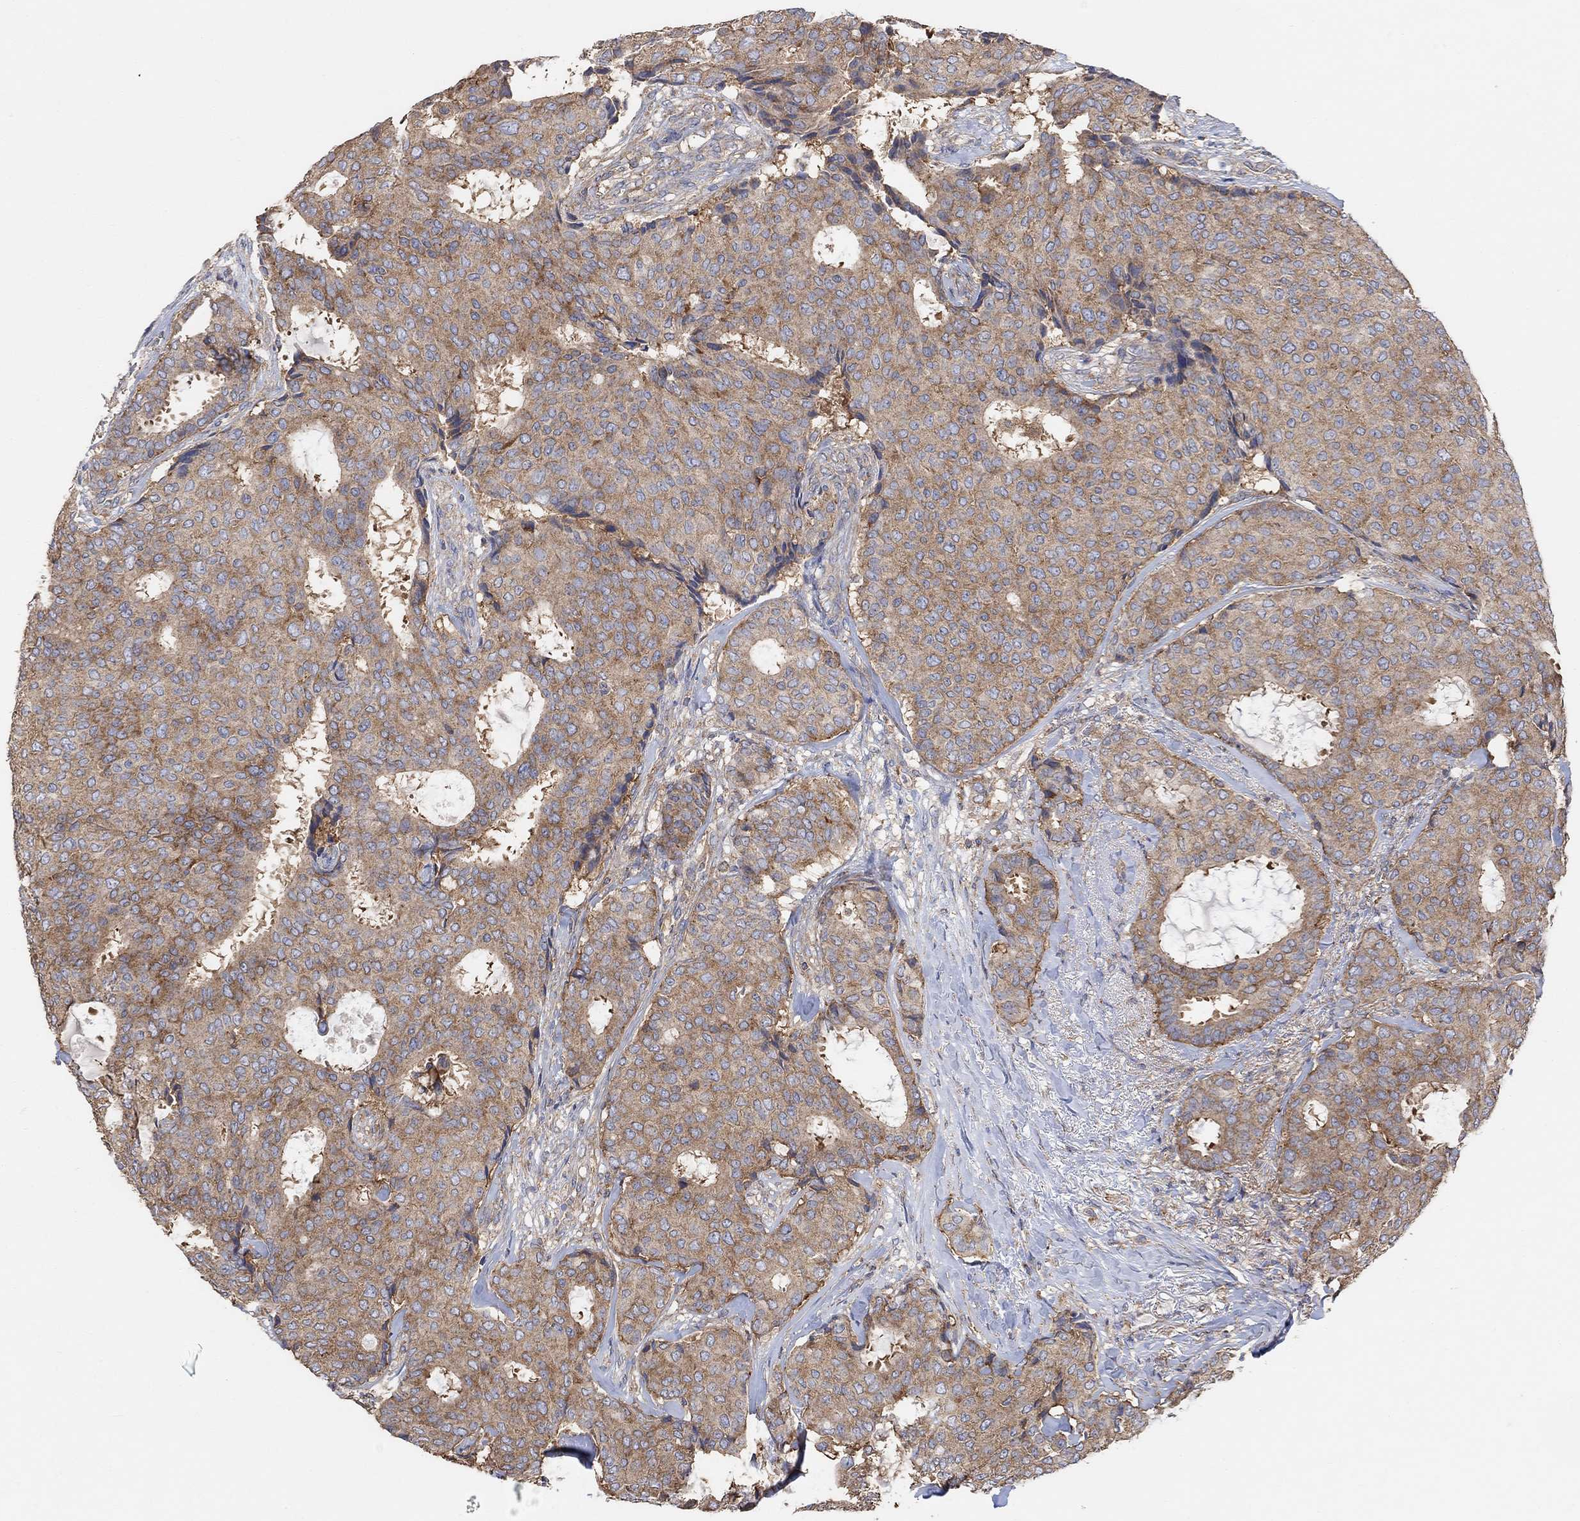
{"staining": {"intensity": "weak", "quantity": "25%-75%", "location": "cytoplasmic/membranous"}, "tissue": "breast cancer", "cell_type": "Tumor cells", "image_type": "cancer", "snomed": [{"axis": "morphology", "description": "Duct carcinoma"}, {"axis": "topography", "description": "Breast"}], "caption": "A brown stain shows weak cytoplasmic/membranous positivity of a protein in human intraductal carcinoma (breast) tumor cells. (brown staining indicates protein expression, while blue staining denotes nuclei).", "gene": "BLOC1S3", "patient": {"sex": "female", "age": 75}}